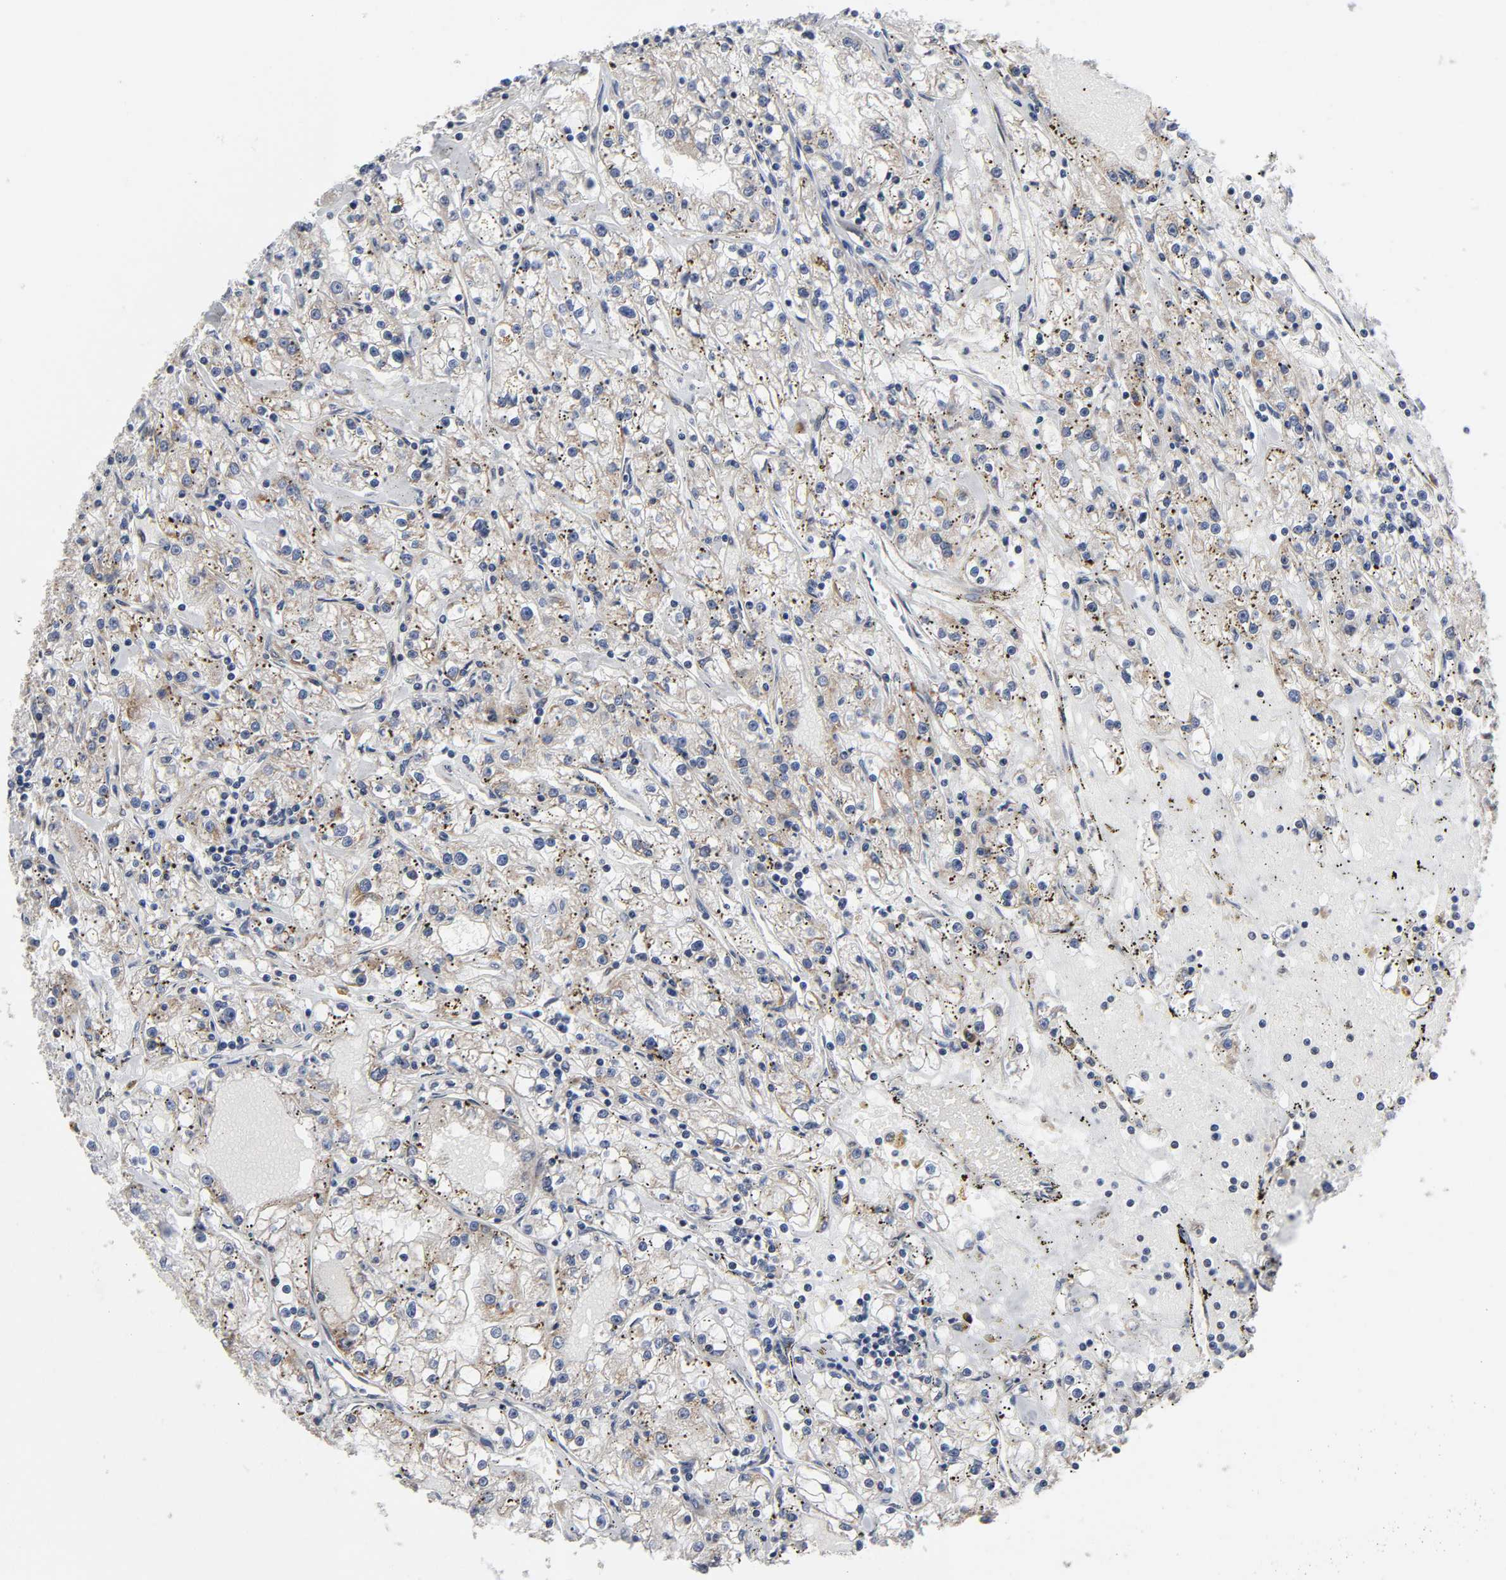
{"staining": {"intensity": "weak", "quantity": "25%-75%", "location": "cytoplasmic/membranous"}, "tissue": "renal cancer", "cell_type": "Tumor cells", "image_type": "cancer", "snomed": [{"axis": "morphology", "description": "Adenocarcinoma, NOS"}, {"axis": "topography", "description": "Kidney"}], "caption": "High-magnification brightfield microscopy of renal adenocarcinoma stained with DAB (3,3'-diaminobenzidine) (brown) and counterstained with hematoxylin (blue). tumor cells exhibit weak cytoplasmic/membranous positivity is appreciated in approximately25%-75% of cells.", "gene": "SLC30A9", "patient": {"sex": "male", "age": 56}}